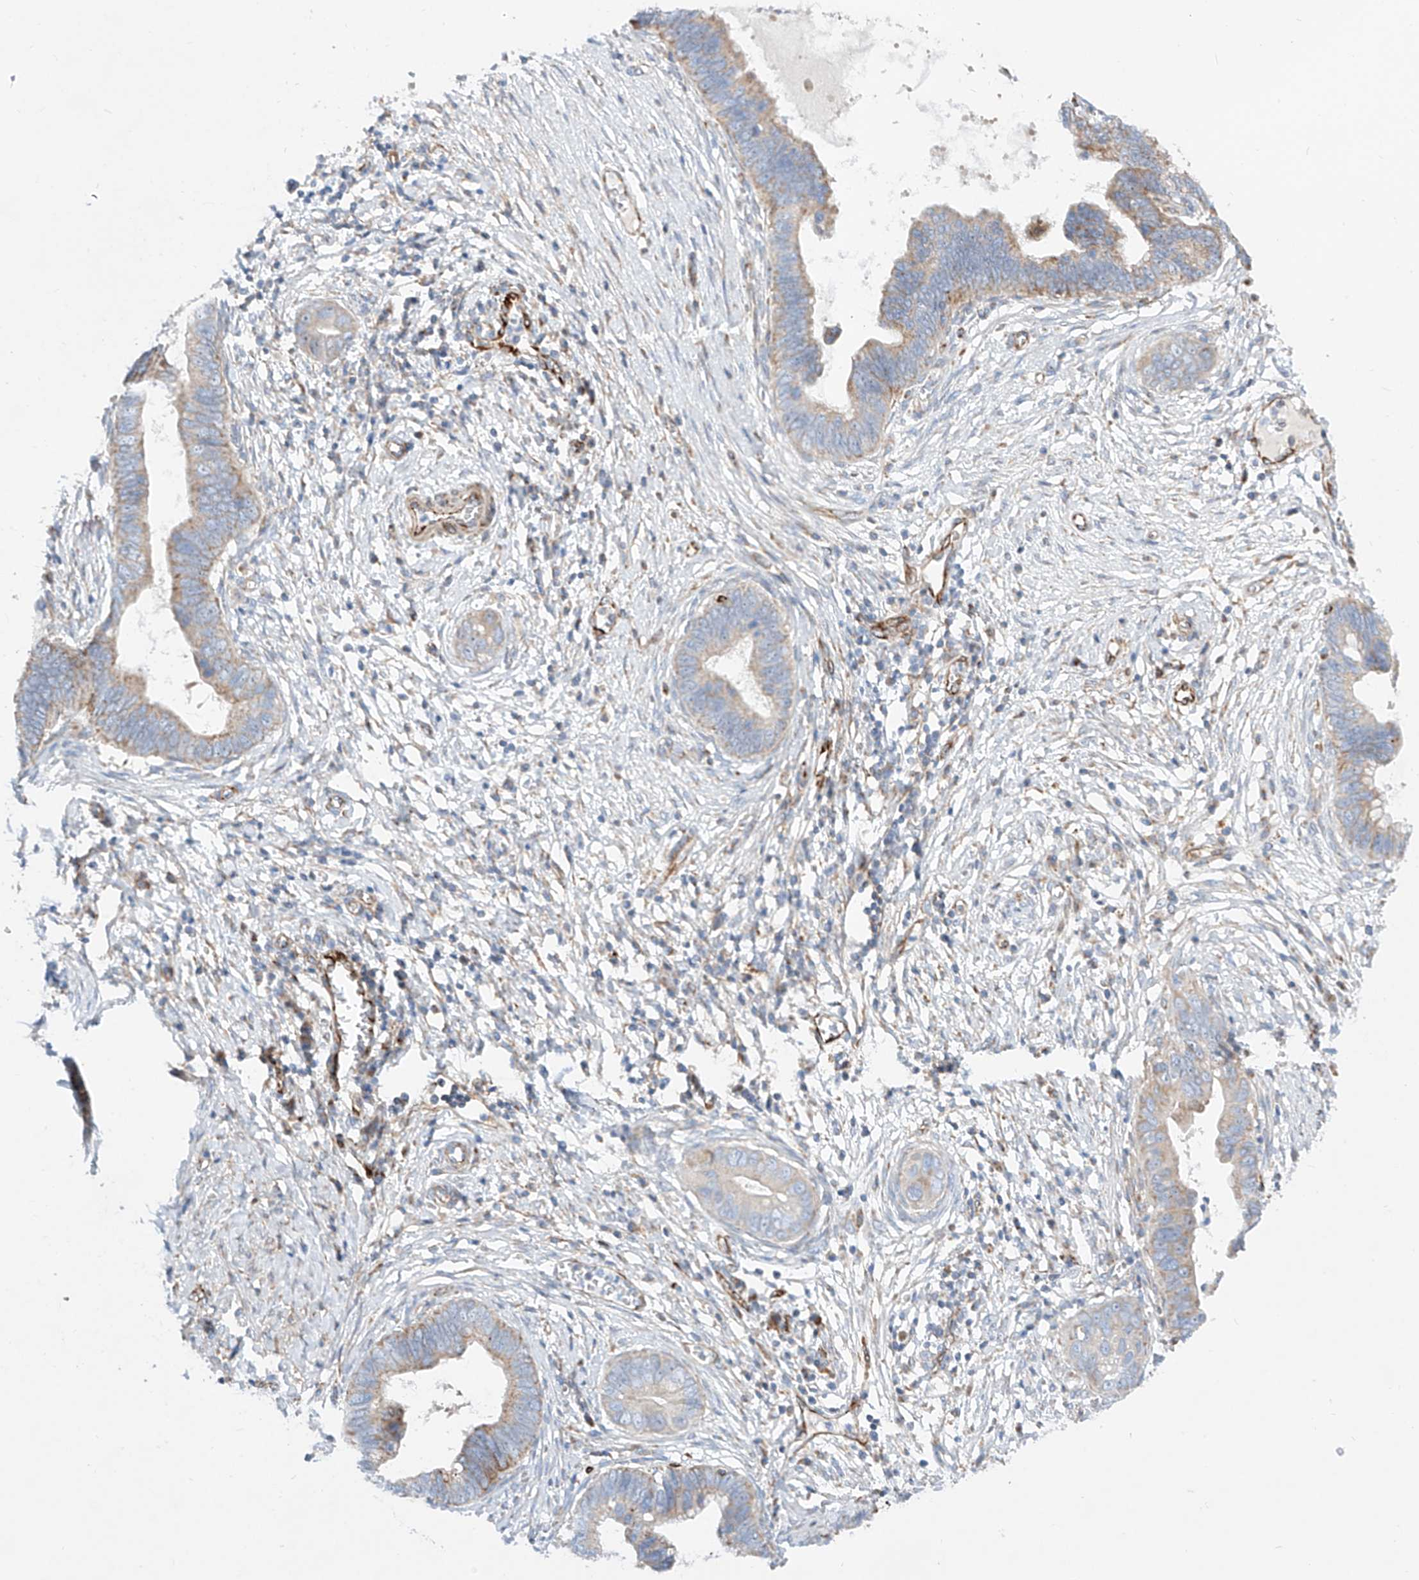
{"staining": {"intensity": "weak", "quantity": "25%-75%", "location": "cytoplasmic/membranous"}, "tissue": "cervical cancer", "cell_type": "Tumor cells", "image_type": "cancer", "snomed": [{"axis": "morphology", "description": "Adenocarcinoma, NOS"}, {"axis": "topography", "description": "Cervix"}], "caption": "Immunohistochemical staining of human cervical cancer (adenocarcinoma) shows low levels of weak cytoplasmic/membranous expression in about 25%-75% of tumor cells.", "gene": "CST9", "patient": {"sex": "female", "age": 44}}